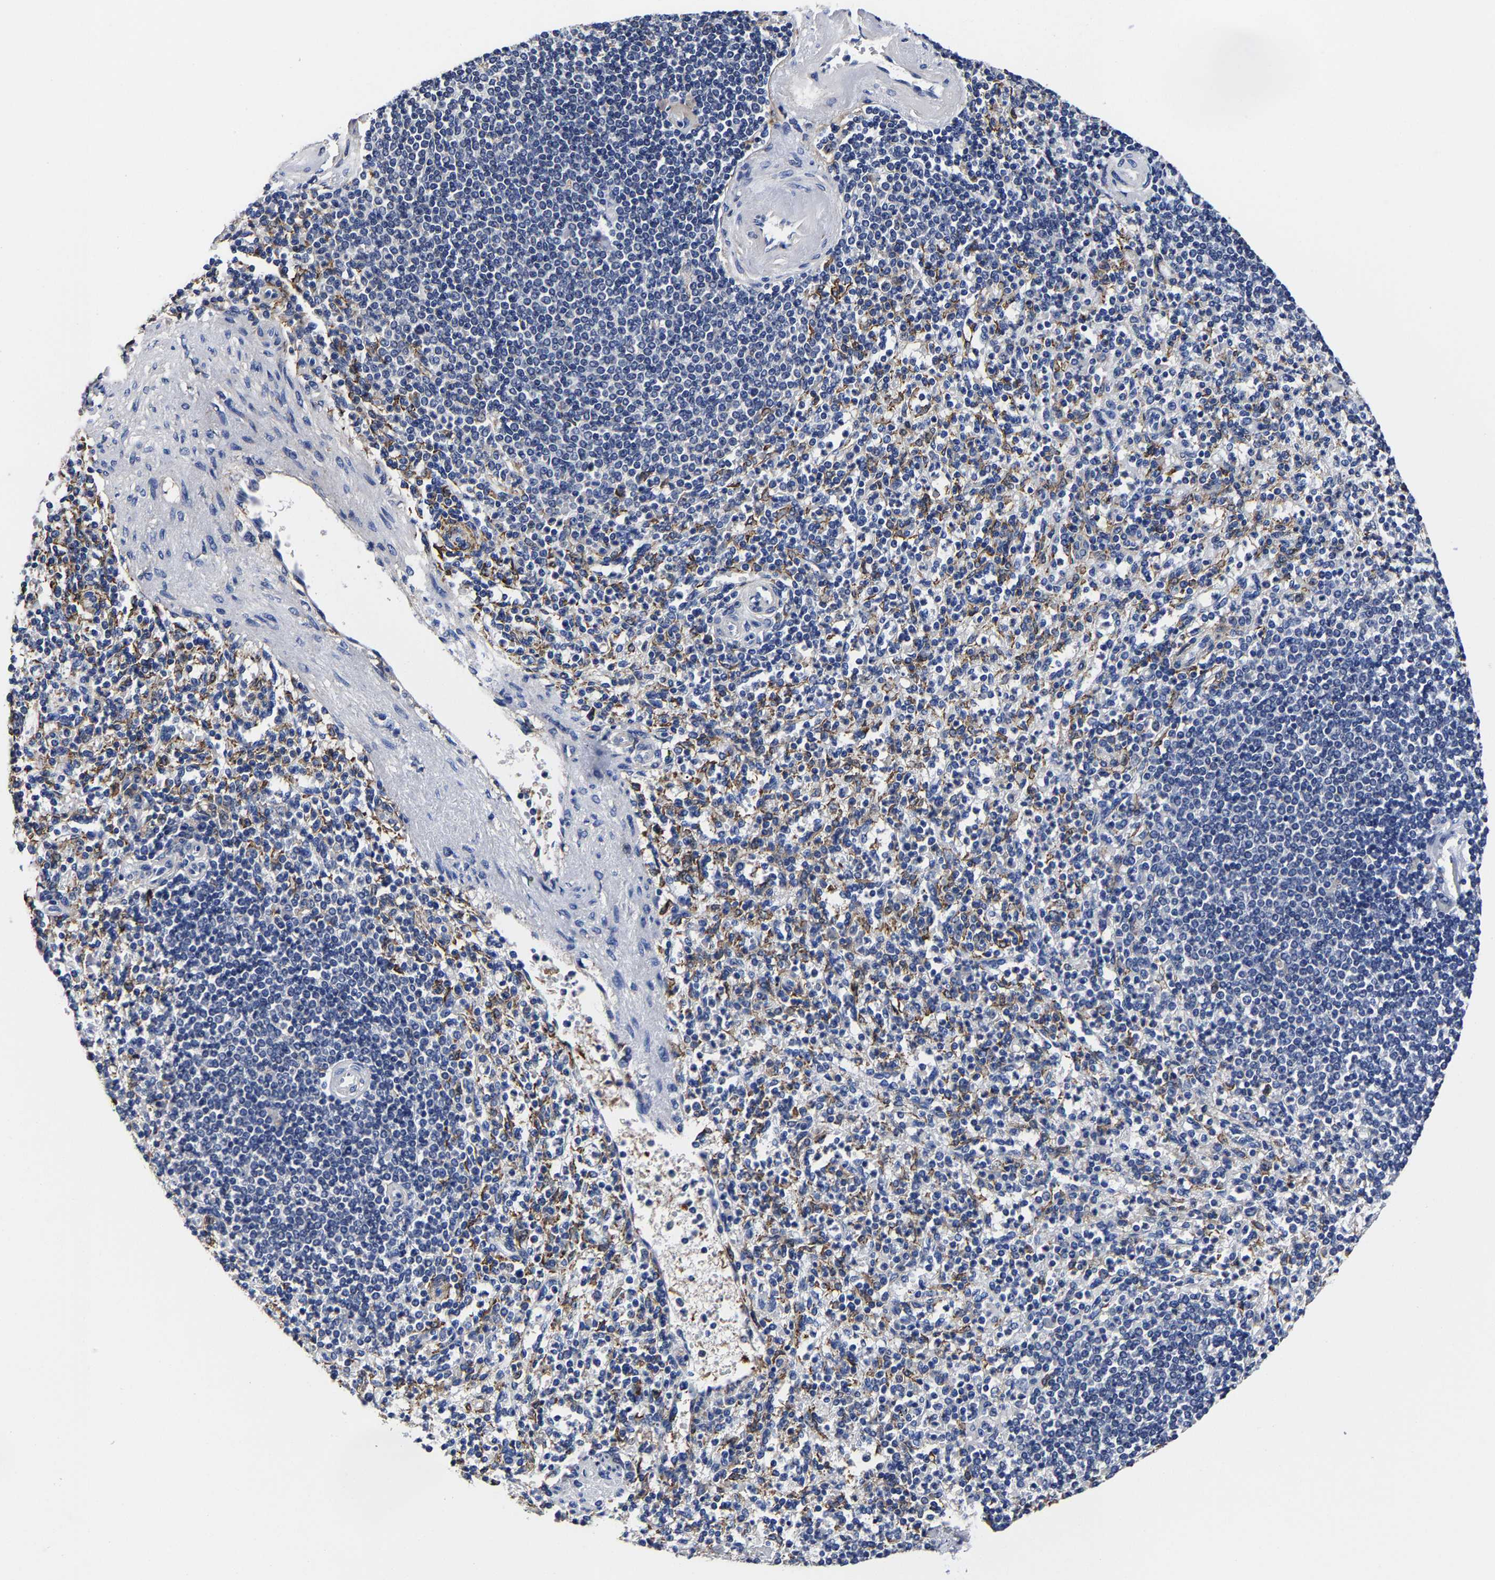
{"staining": {"intensity": "weak", "quantity": "<25%", "location": "cytoplasmic/membranous"}, "tissue": "spleen", "cell_type": "Cells in red pulp", "image_type": "normal", "snomed": [{"axis": "morphology", "description": "Normal tissue, NOS"}, {"axis": "topography", "description": "Spleen"}], "caption": "A high-resolution micrograph shows immunohistochemistry (IHC) staining of normal spleen, which shows no significant expression in cells in red pulp.", "gene": "AASS", "patient": {"sex": "female", "age": 74}}